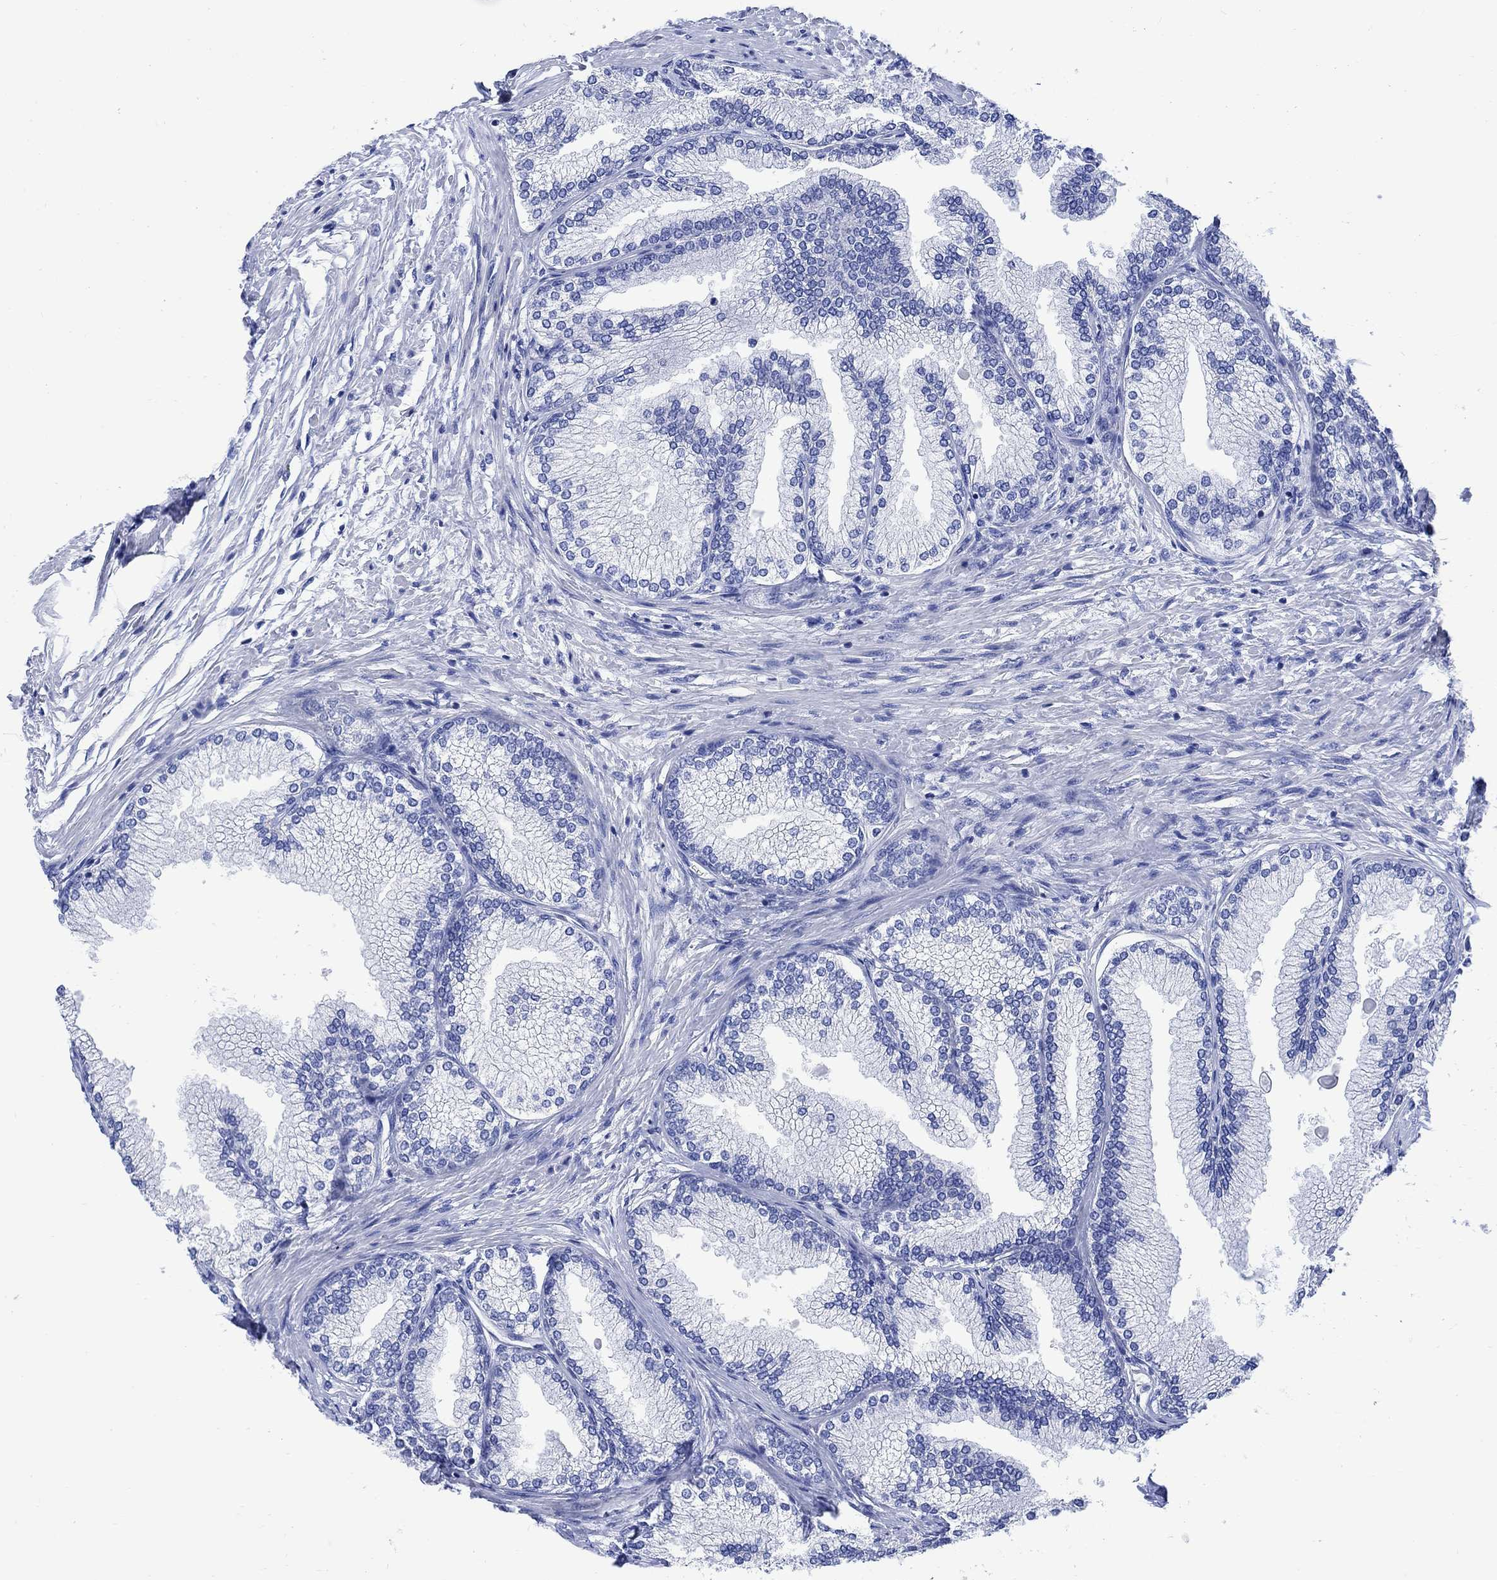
{"staining": {"intensity": "weak", "quantity": "<25%", "location": "cytoplasmic/membranous"}, "tissue": "prostate", "cell_type": "Glandular cells", "image_type": "normal", "snomed": [{"axis": "morphology", "description": "Normal tissue, NOS"}, {"axis": "topography", "description": "Prostate"}], "caption": "Image shows no protein expression in glandular cells of unremarkable prostate.", "gene": "CPLX1", "patient": {"sex": "male", "age": 72}}